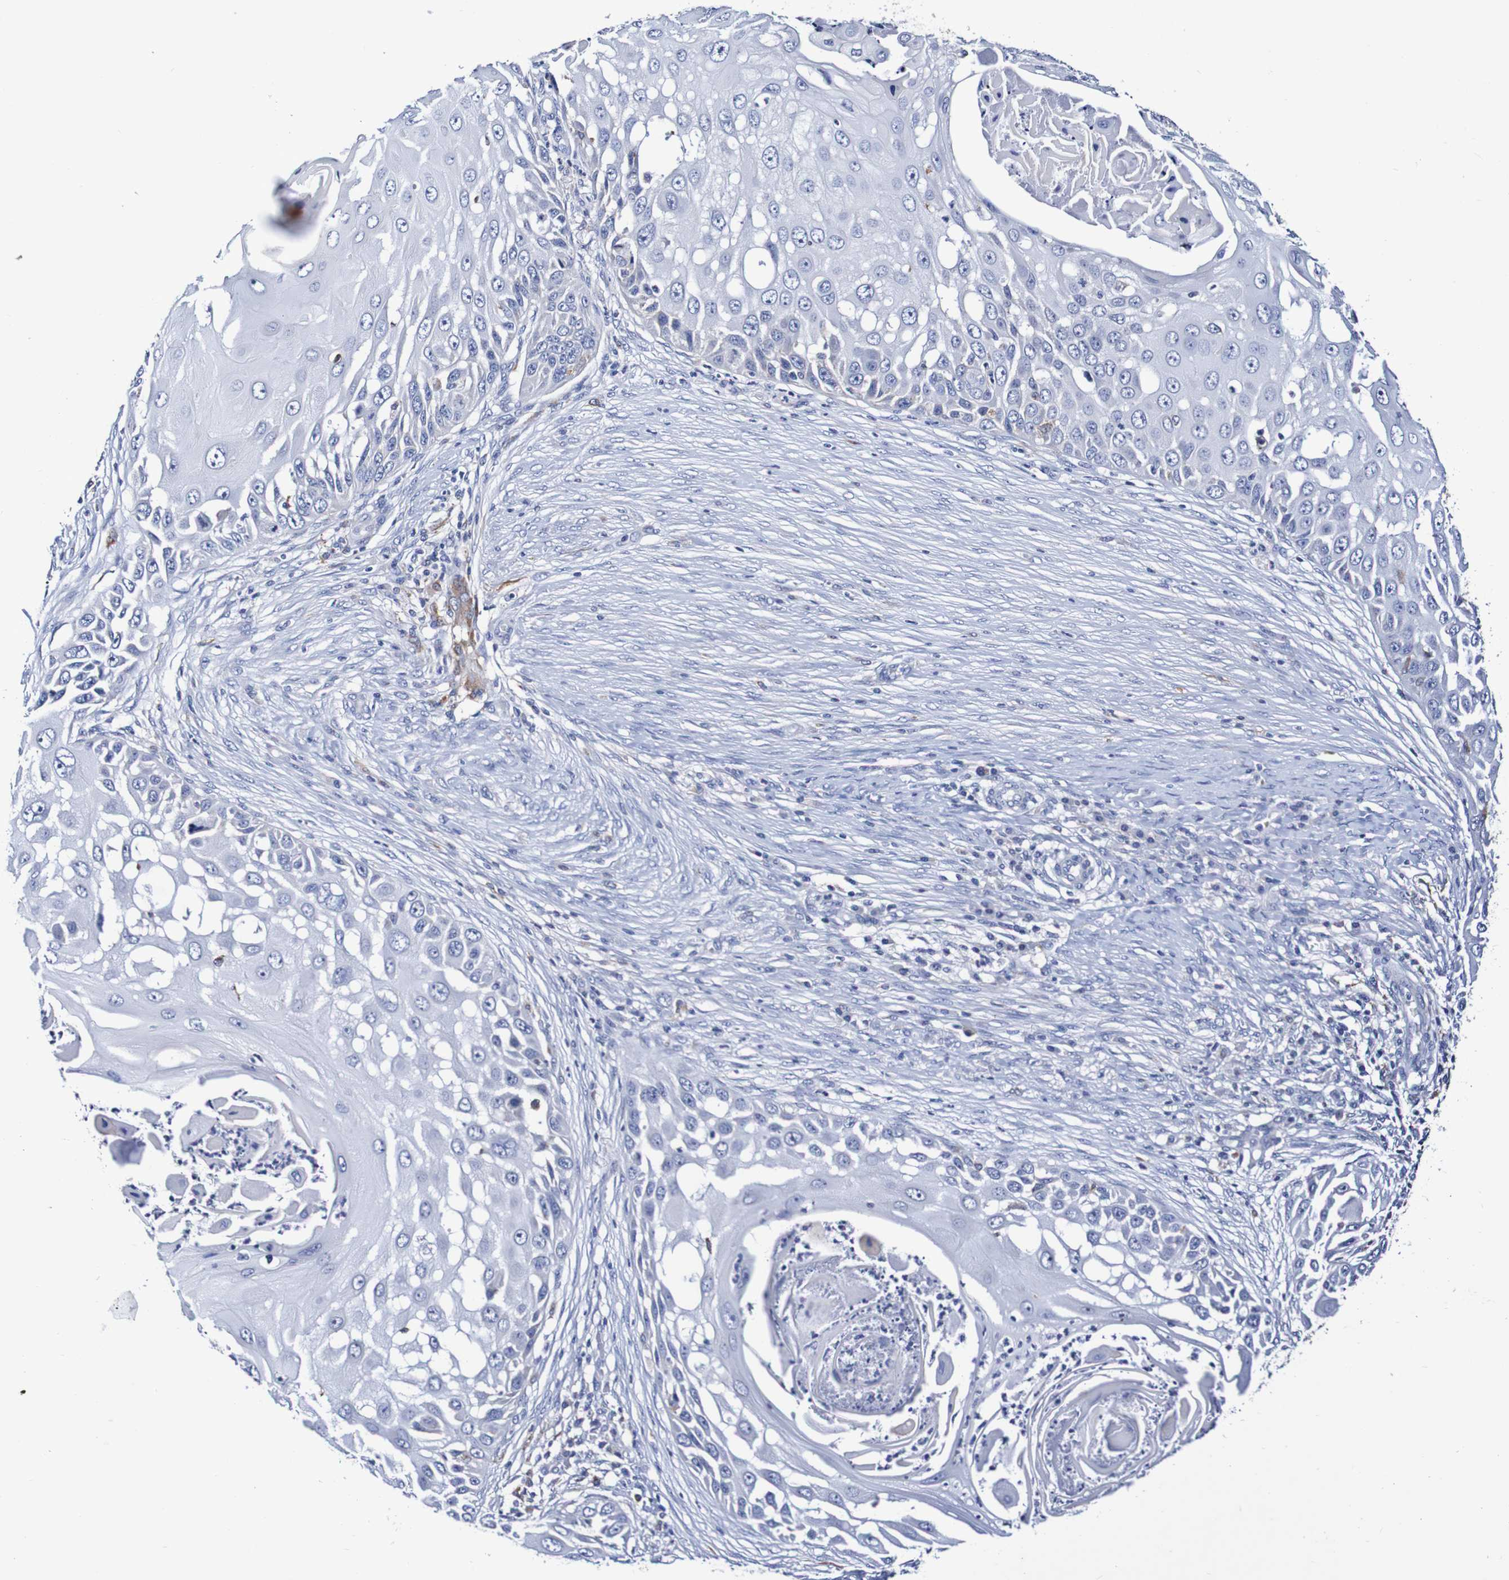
{"staining": {"intensity": "negative", "quantity": "none", "location": "none"}, "tissue": "skin cancer", "cell_type": "Tumor cells", "image_type": "cancer", "snomed": [{"axis": "morphology", "description": "Squamous cell carcinoma, NOS"}, {"axis": "topography", "description": "Skin"}], "caption": "Immunohistochemical staining of skin squamous cell carcinoma shows no significant staining in tumor cells.", "gene": "SEZ6", "patient": {"sex": "female", "age": 44}}